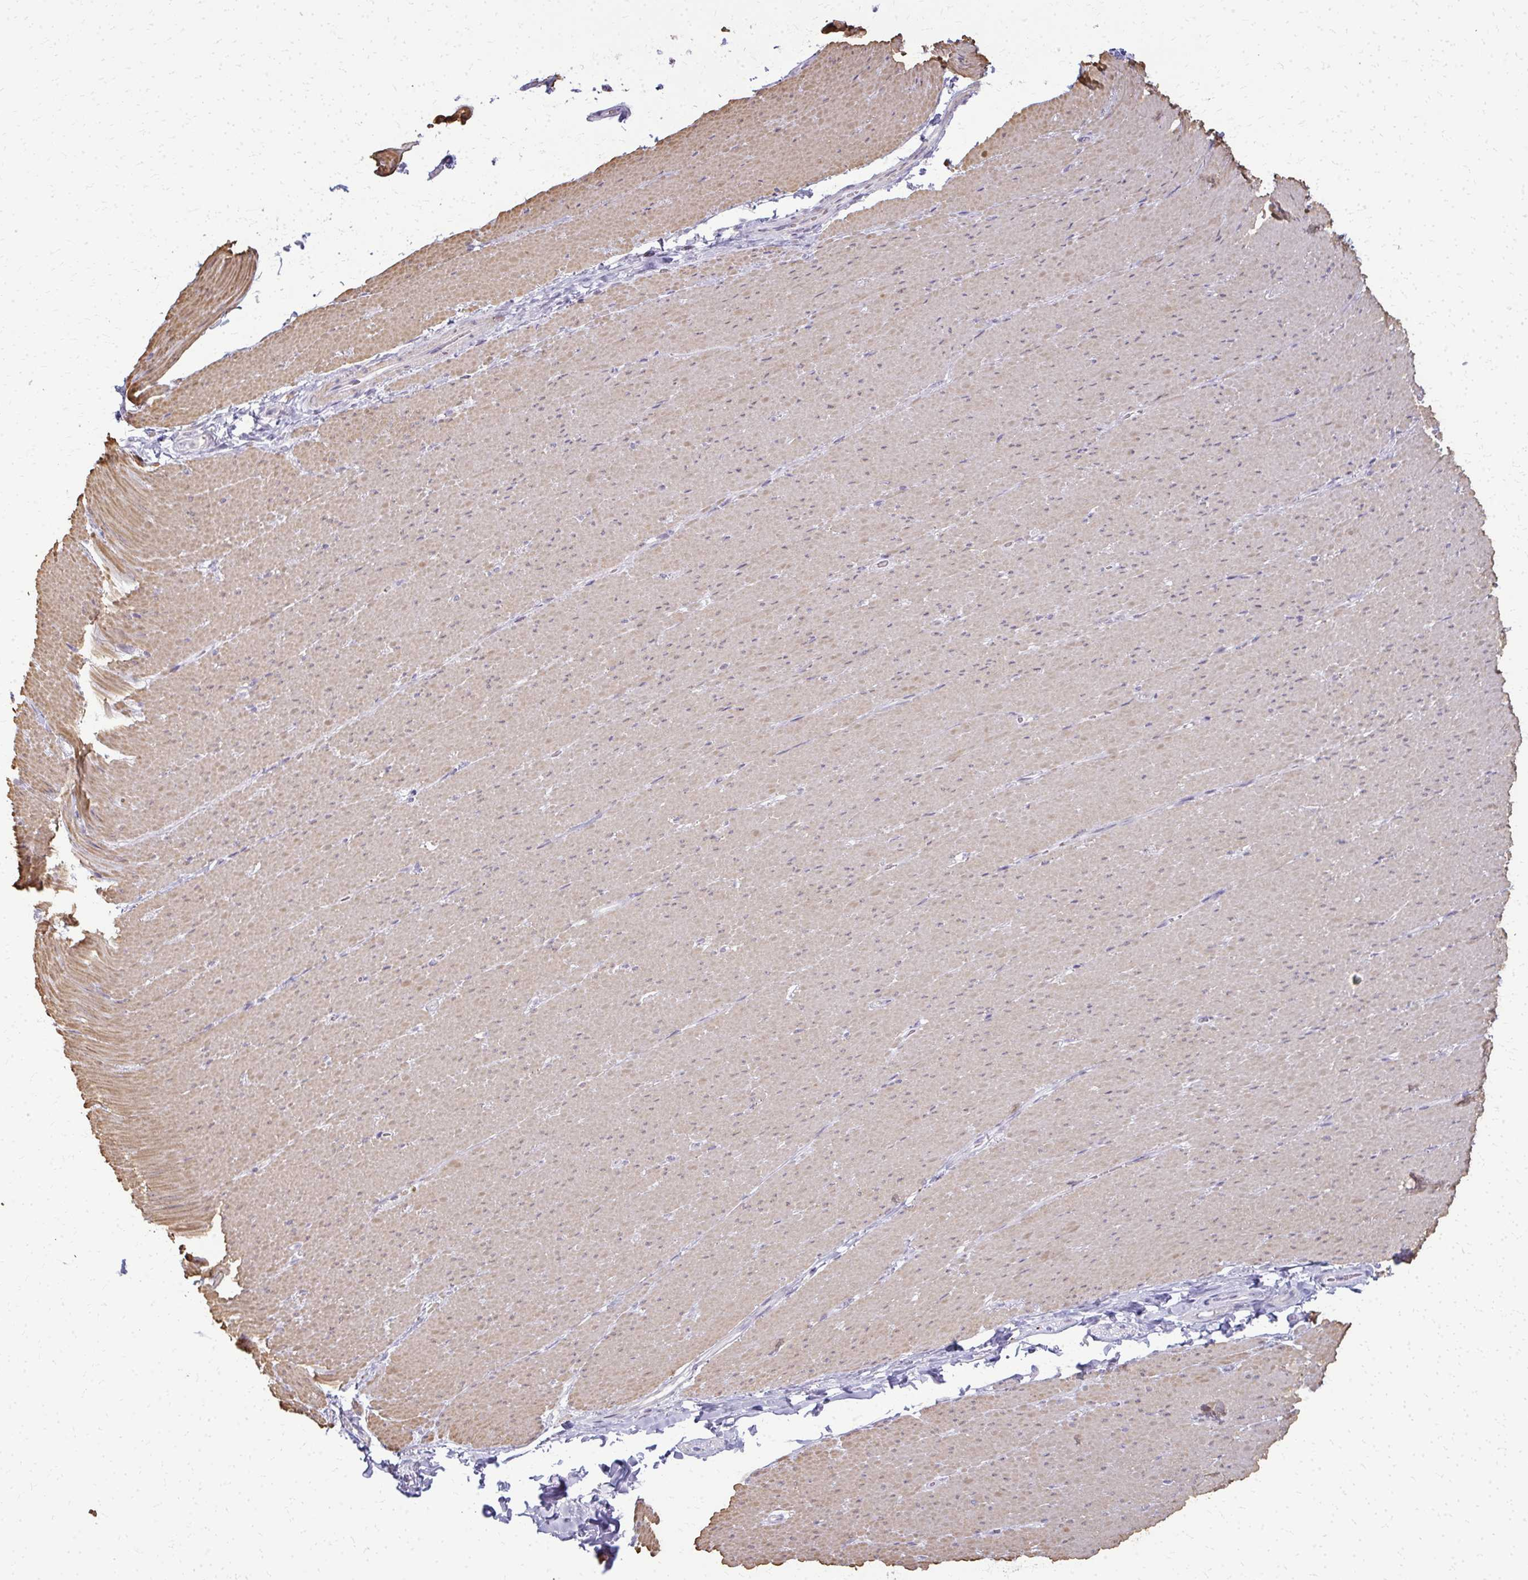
{"staining": {"intensity": "moderate", "quantity": ">75%", "location": "cytoplasmic/membranous"}, "tissue": "smooth muscle", "cell_type": "Smooth muscle cells", "image_type": "normal", "snomed": [{"axis": "morphology", "description": "Normal tissue, NOS"}, {"axis": "topography", "description": "Smooth muscle"}, {"axis": "topography", "description": "Rectum"}], "caption": "IHC image of normal smooth muscle: human smooth muscle stained using immunohistochemistry shows medium levels of moderate protein expression localized specifically in the cytoplasmic/membranous of smooth muscle cells, appearing as a cytoplasmic/membranous brown color.", "gene": "CA3", "patient": {"sex": "male", "age": 53}}